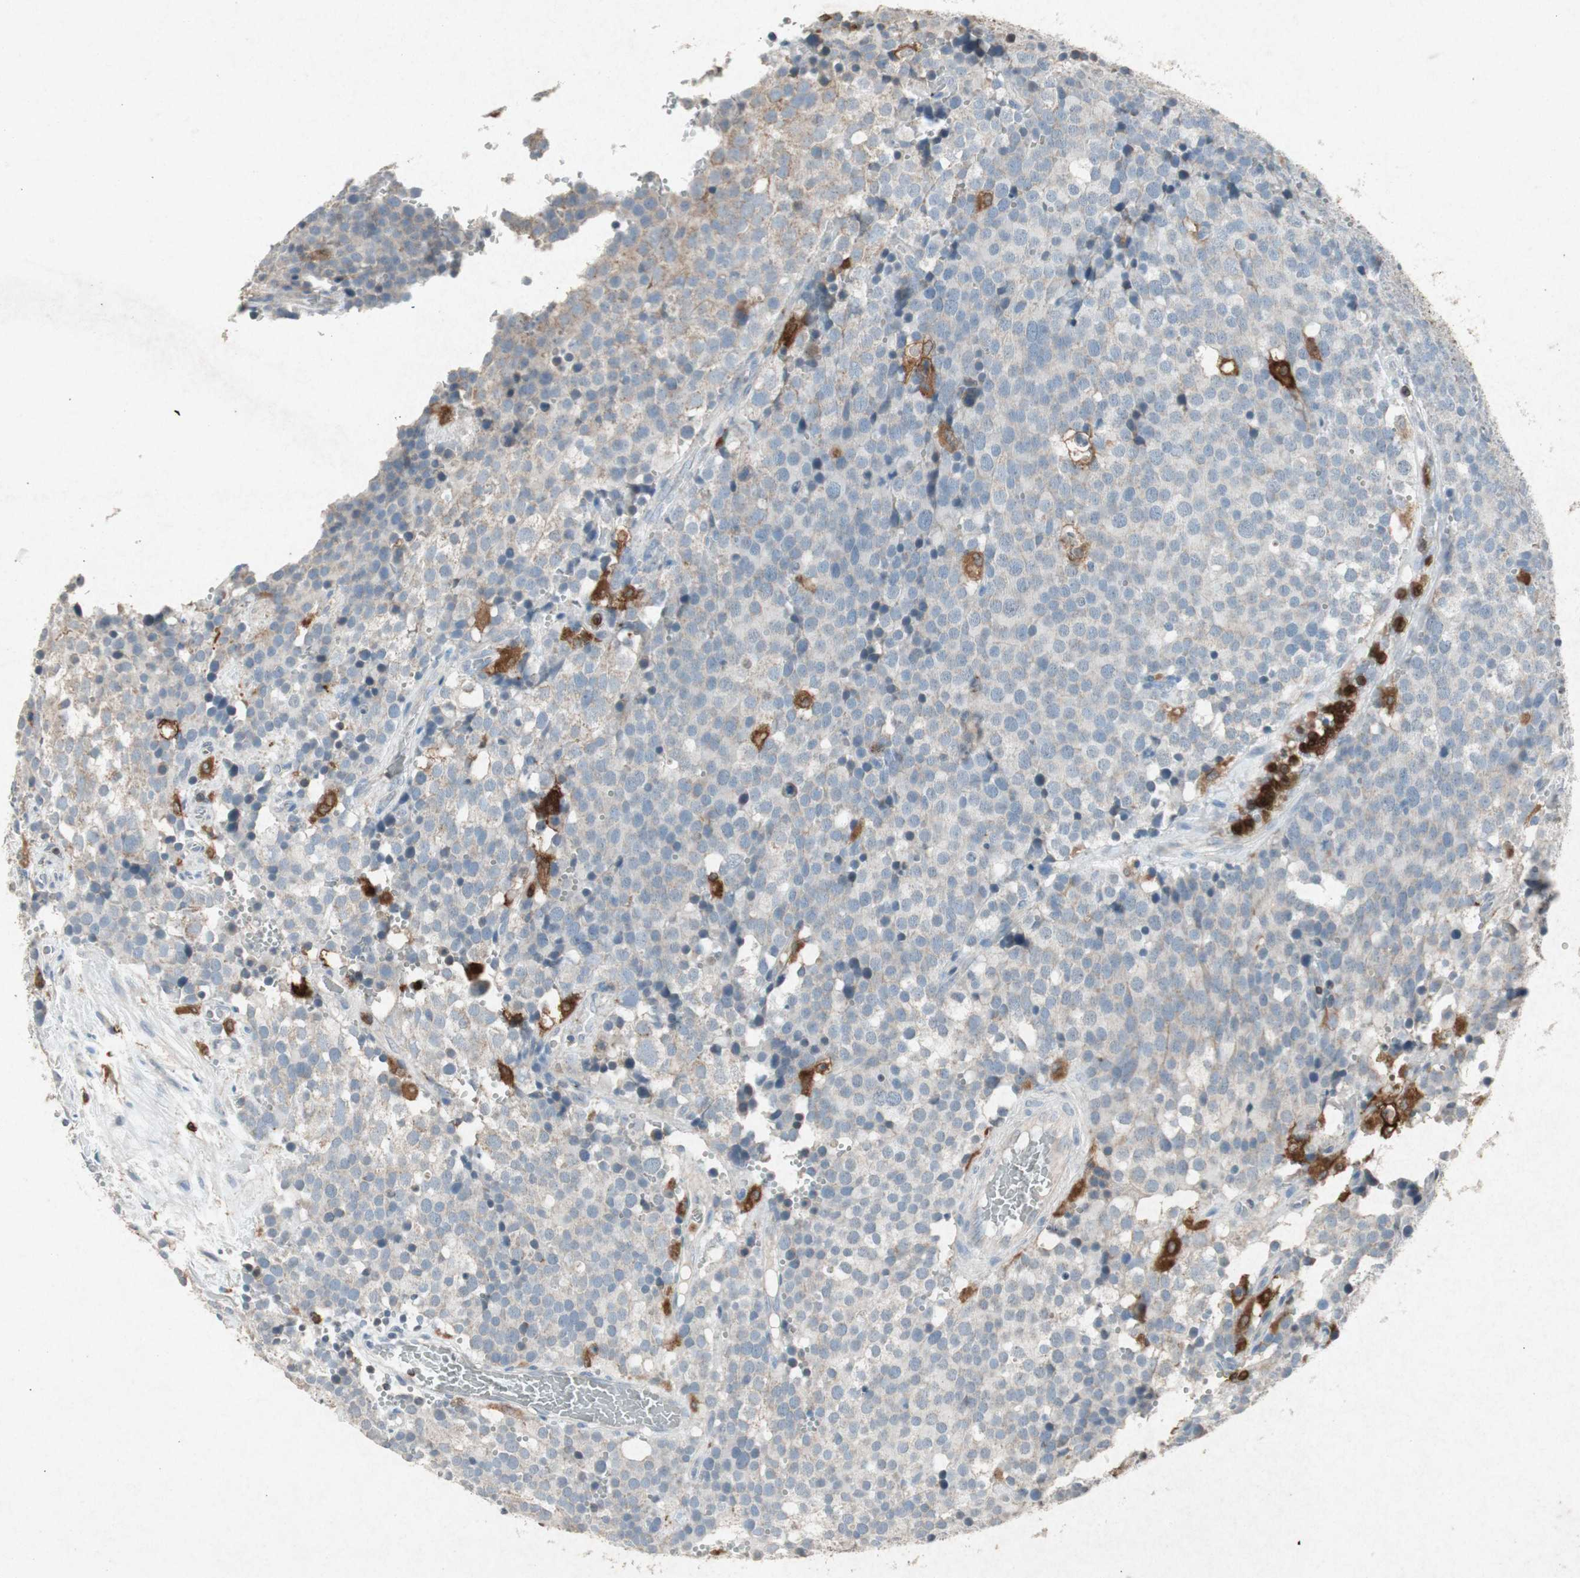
{"staining": {"intensity": "weak", "quantity": "25%-75%", "location": "cytoplasmic/membranous"}, "tissue": "testis cancer", "cell_type": "Tumor cells", "image_type": "cancer", "snomed": [{"axis": "morphology", "description": "Seminoma, NOS"}, {"axis": "topography", "description": "Testis"}], "caption": "A micrograph showing weak cytoplasmic/membranous expression in about 25%-75% of tumor cells in testis cancer, as visualized by brown immunohistochemical staining.", "gene": "TYROBP", "patient": {"sex": "male", "age": 71}}